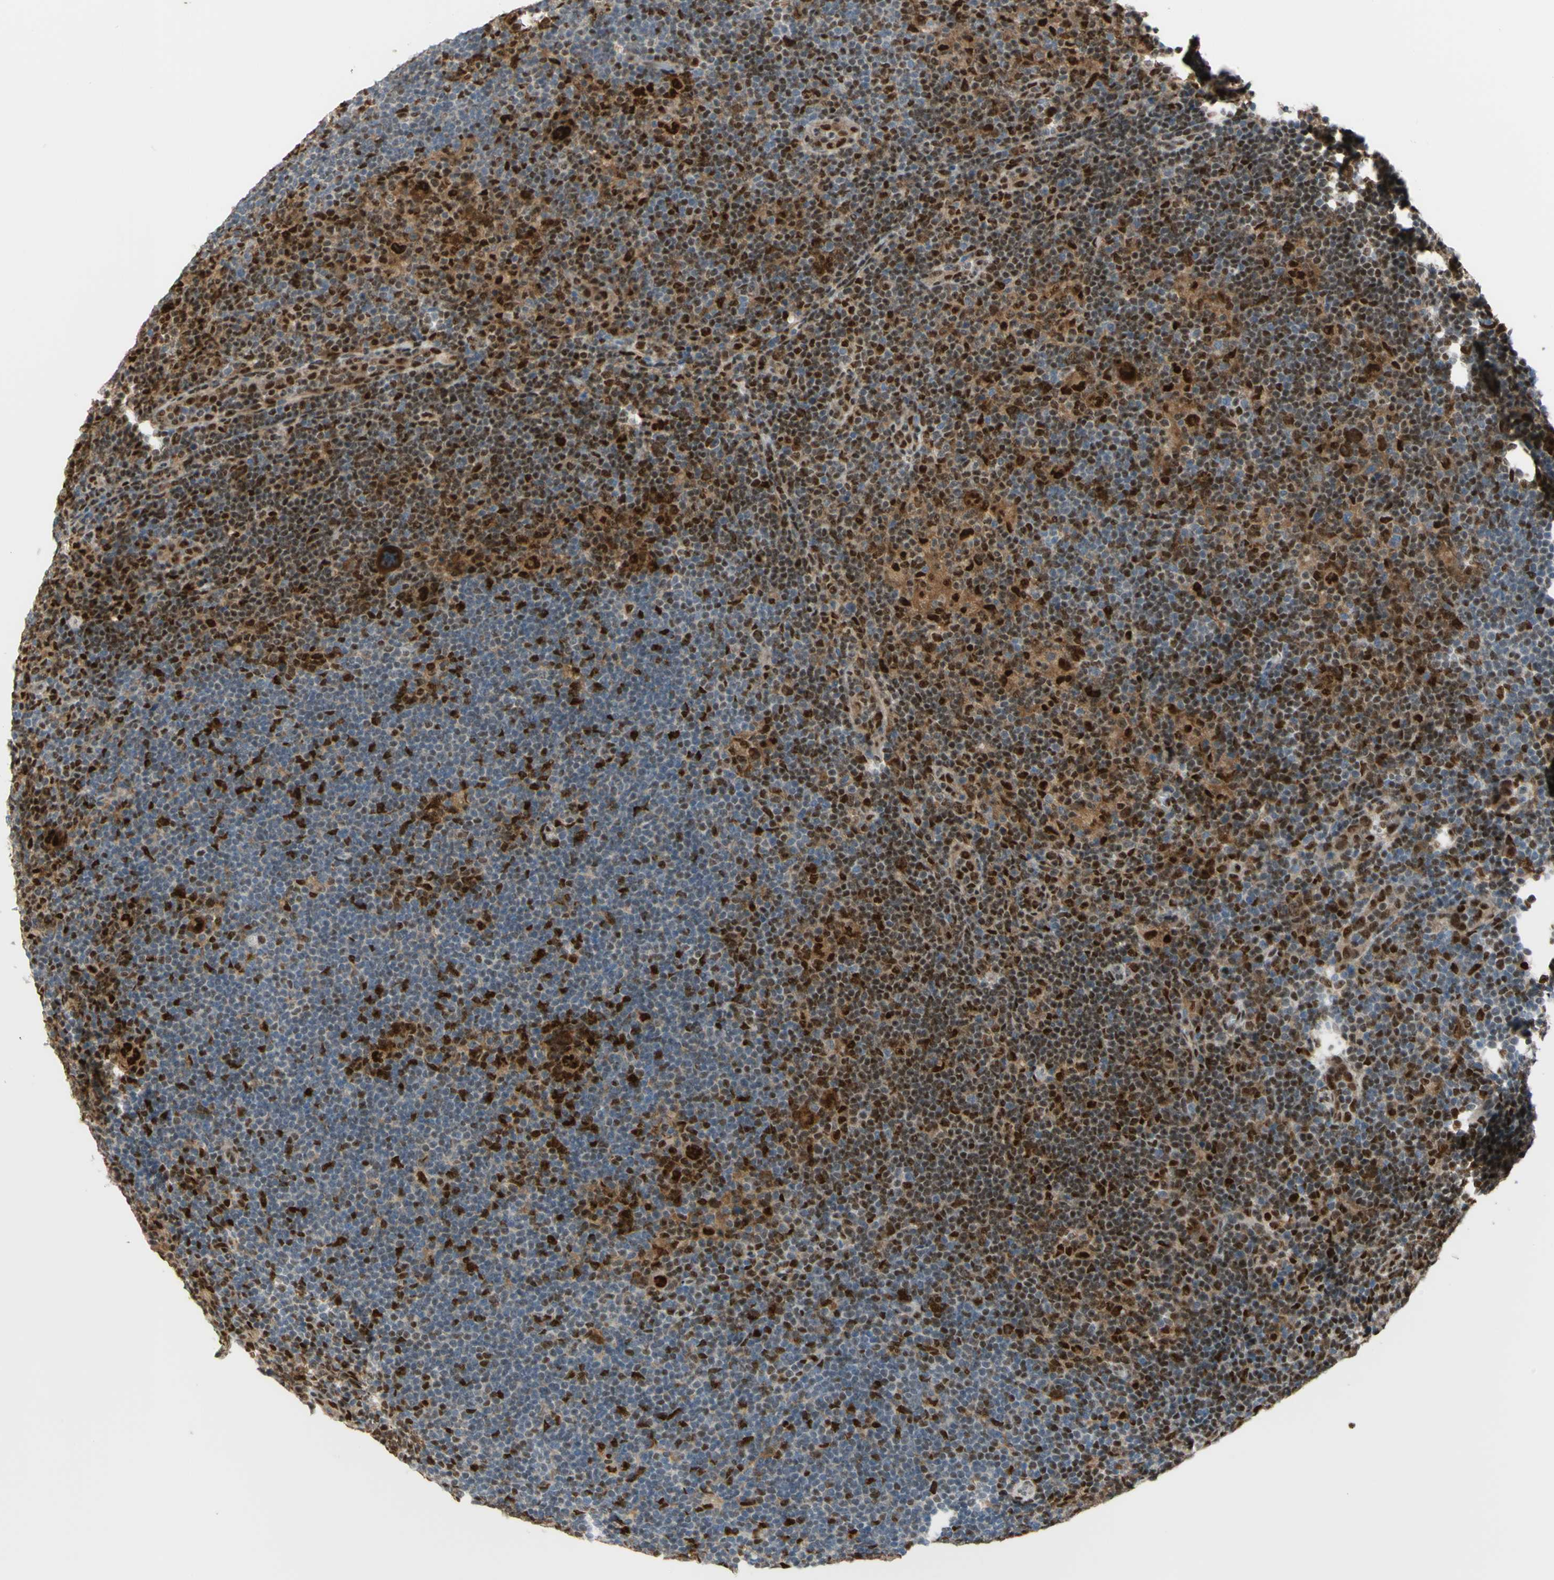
{"staining": {"intensity": "strong", "quantity": ">75%", "location": "cytoplasmic/membranous,nuclear"}, "tissue": "lymphoma", "cell_type": "Tumor cells", "image_type": "cancer", "snomed": [{"axis": "morphology", "description": "Hodgkin's disease, NOS"}, {"axis": "topography", "description": "Lymph node"}], "caption": "Immunohistochemical staining of Hodgkin's disease reveals strong cytoplasmic/membranous and nuclear protein staining in about >75% of tumor cells.", "gene": "FKBP5", "patient": {"sex": "female", "age": 57}}